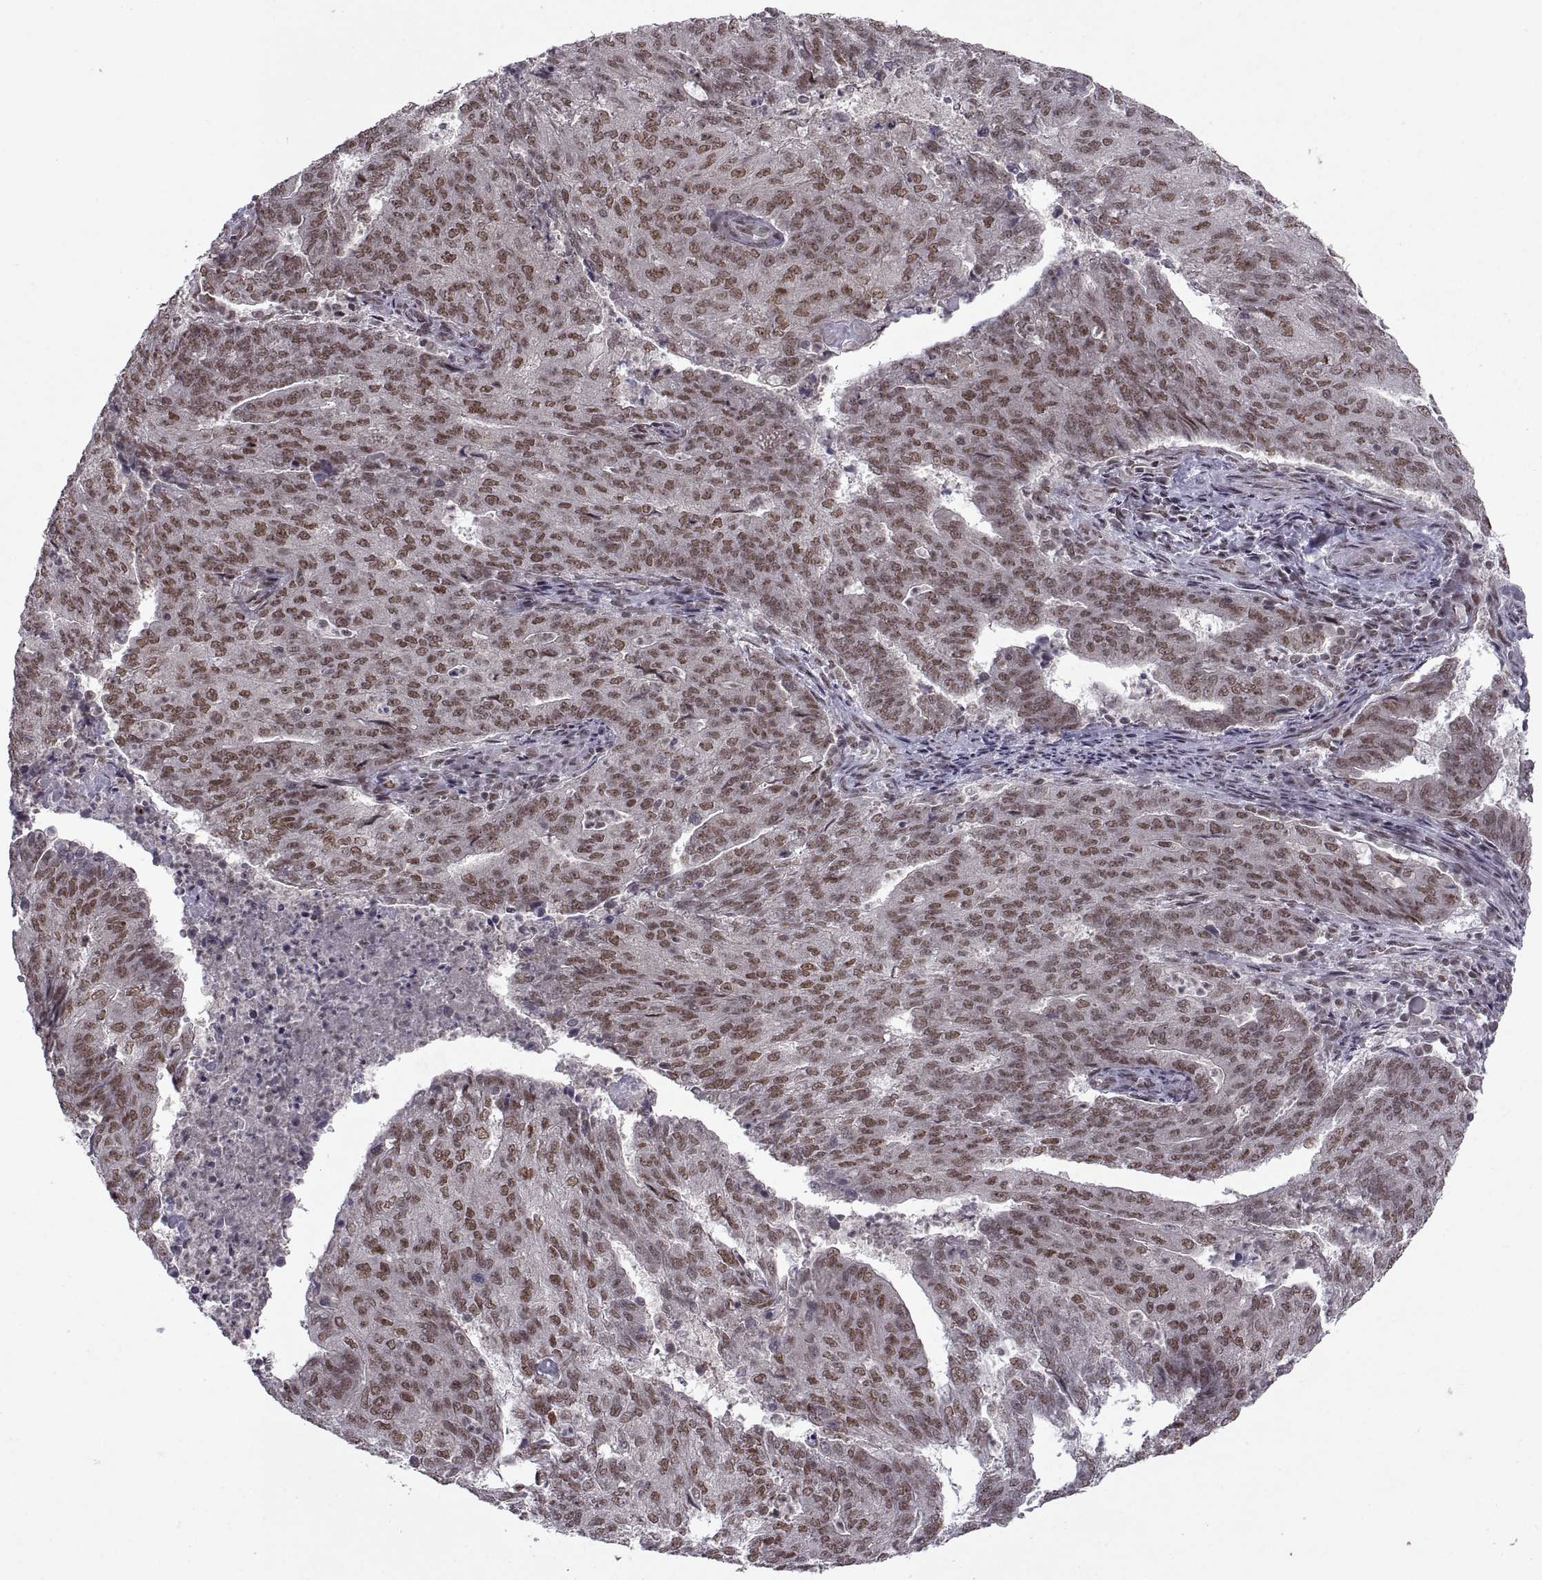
{"staining": {"intensity": "moderate", "quantity": ">75%", "location": "nuclear"}, "tissue": "endometrial cancer", "cell_type": "Tumor cells", "image_type": "cancer", "snomed": [{"axis": "morphology", "description": "Adenocarcinoma, NOS"}, {"axis": "topography", "description": "Endometrium"}], "caption": "Tumor cells exhibit medium levels of moderate nuclear positivity in about >75% of cells in human endometrial cancer.", "gene": "MT1E", "patient": {"sex": "female", "age": 82}}